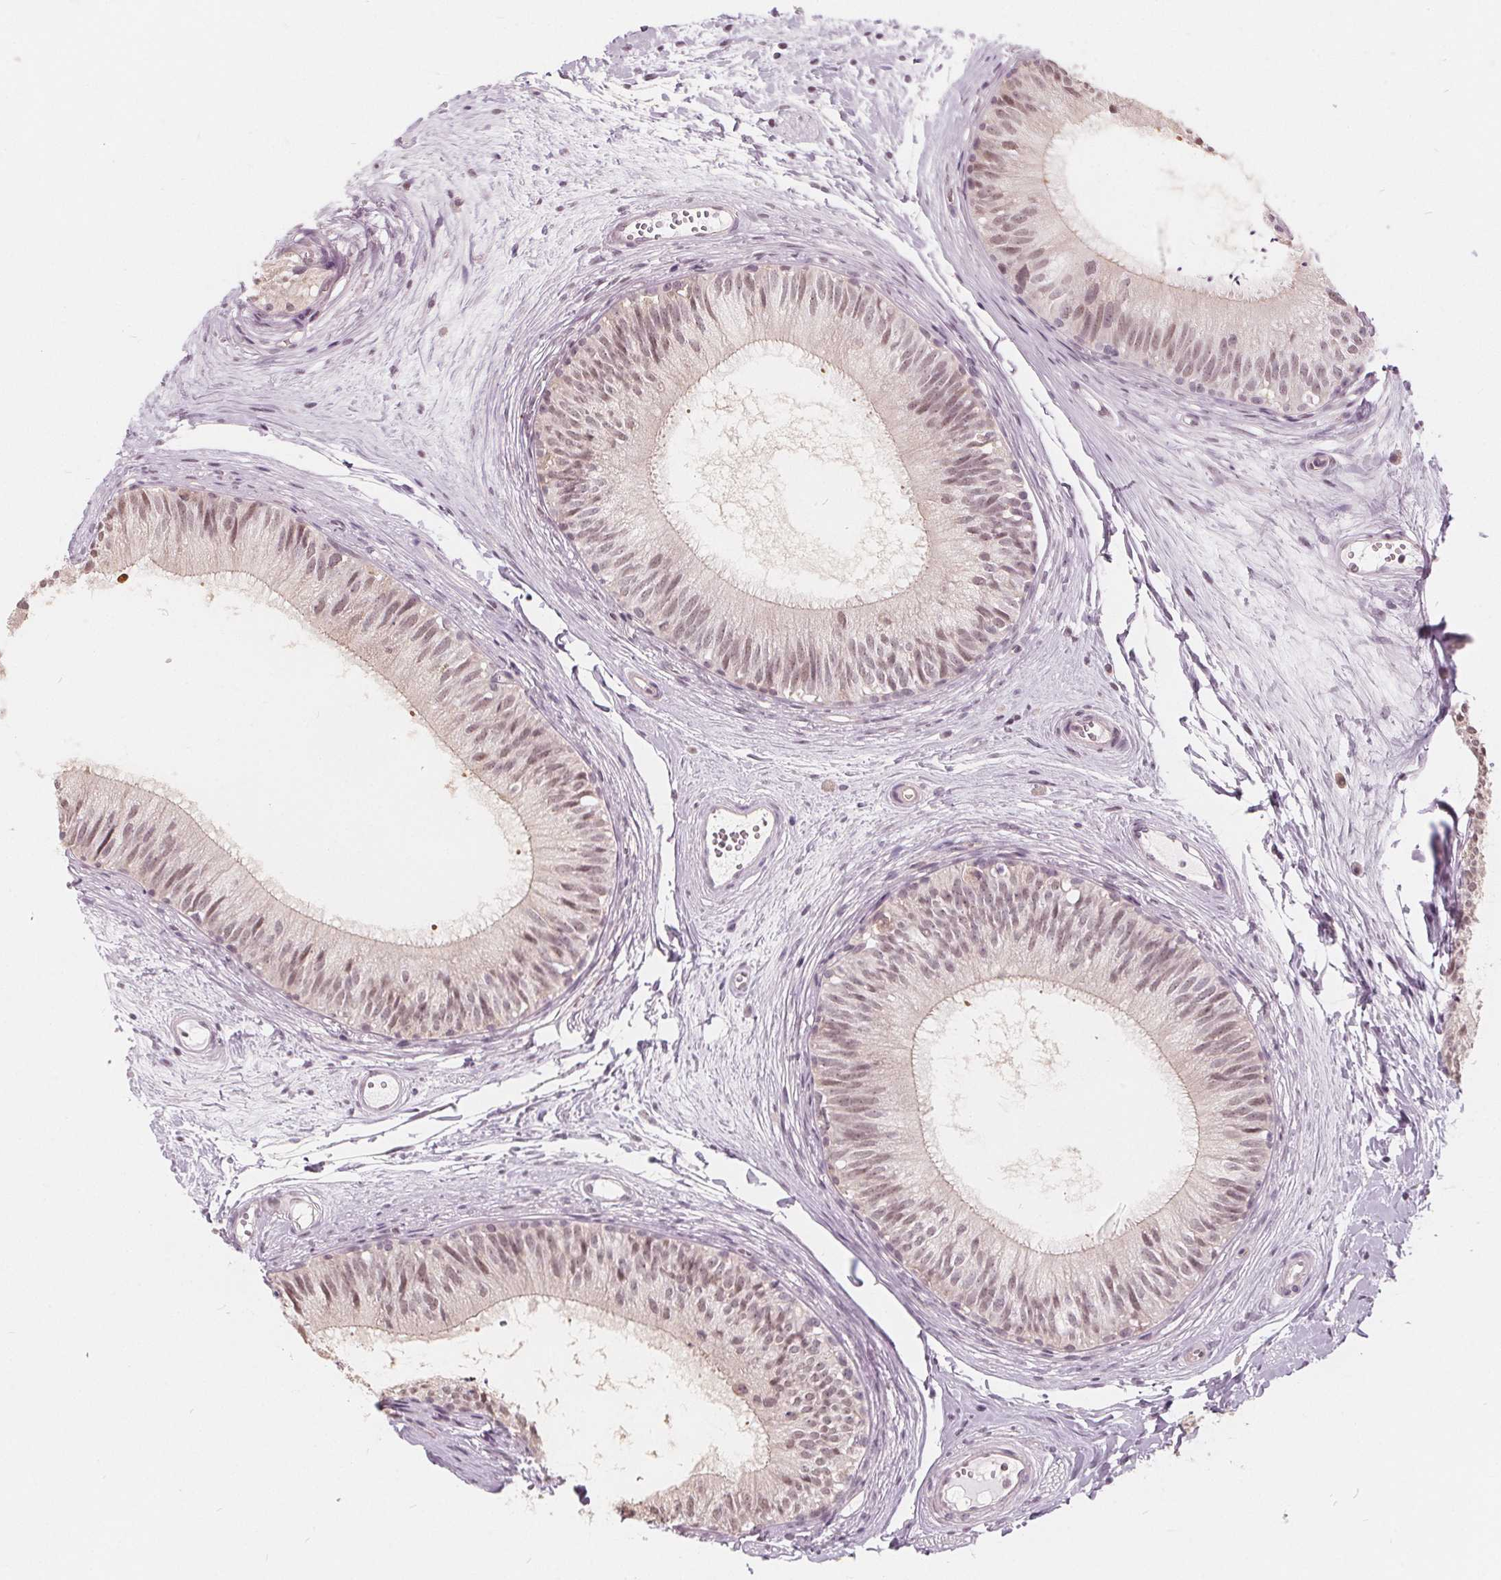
{"staining": {"intensity": "weak", "quantity": "25%-75%", "location": "cytoplasmic/membranous,nuclear"}, "tissue": "epididymis", "cell_type": "Glandular cells", "image_type": "normal", "snomed": [{"axis": "morphology", "description": "Normal tissue, NOS"}, {"axis": "topography", "description": "Epididymis"}], "caption": "Epididymis stained for a protein (brown) demonstrates weak cytoplasmic/membranous,nuclear positive expression in about 25%-75% of glandular cells.", "gene": "NUP210L", "patient": {"sex": "male", "age": 29}}